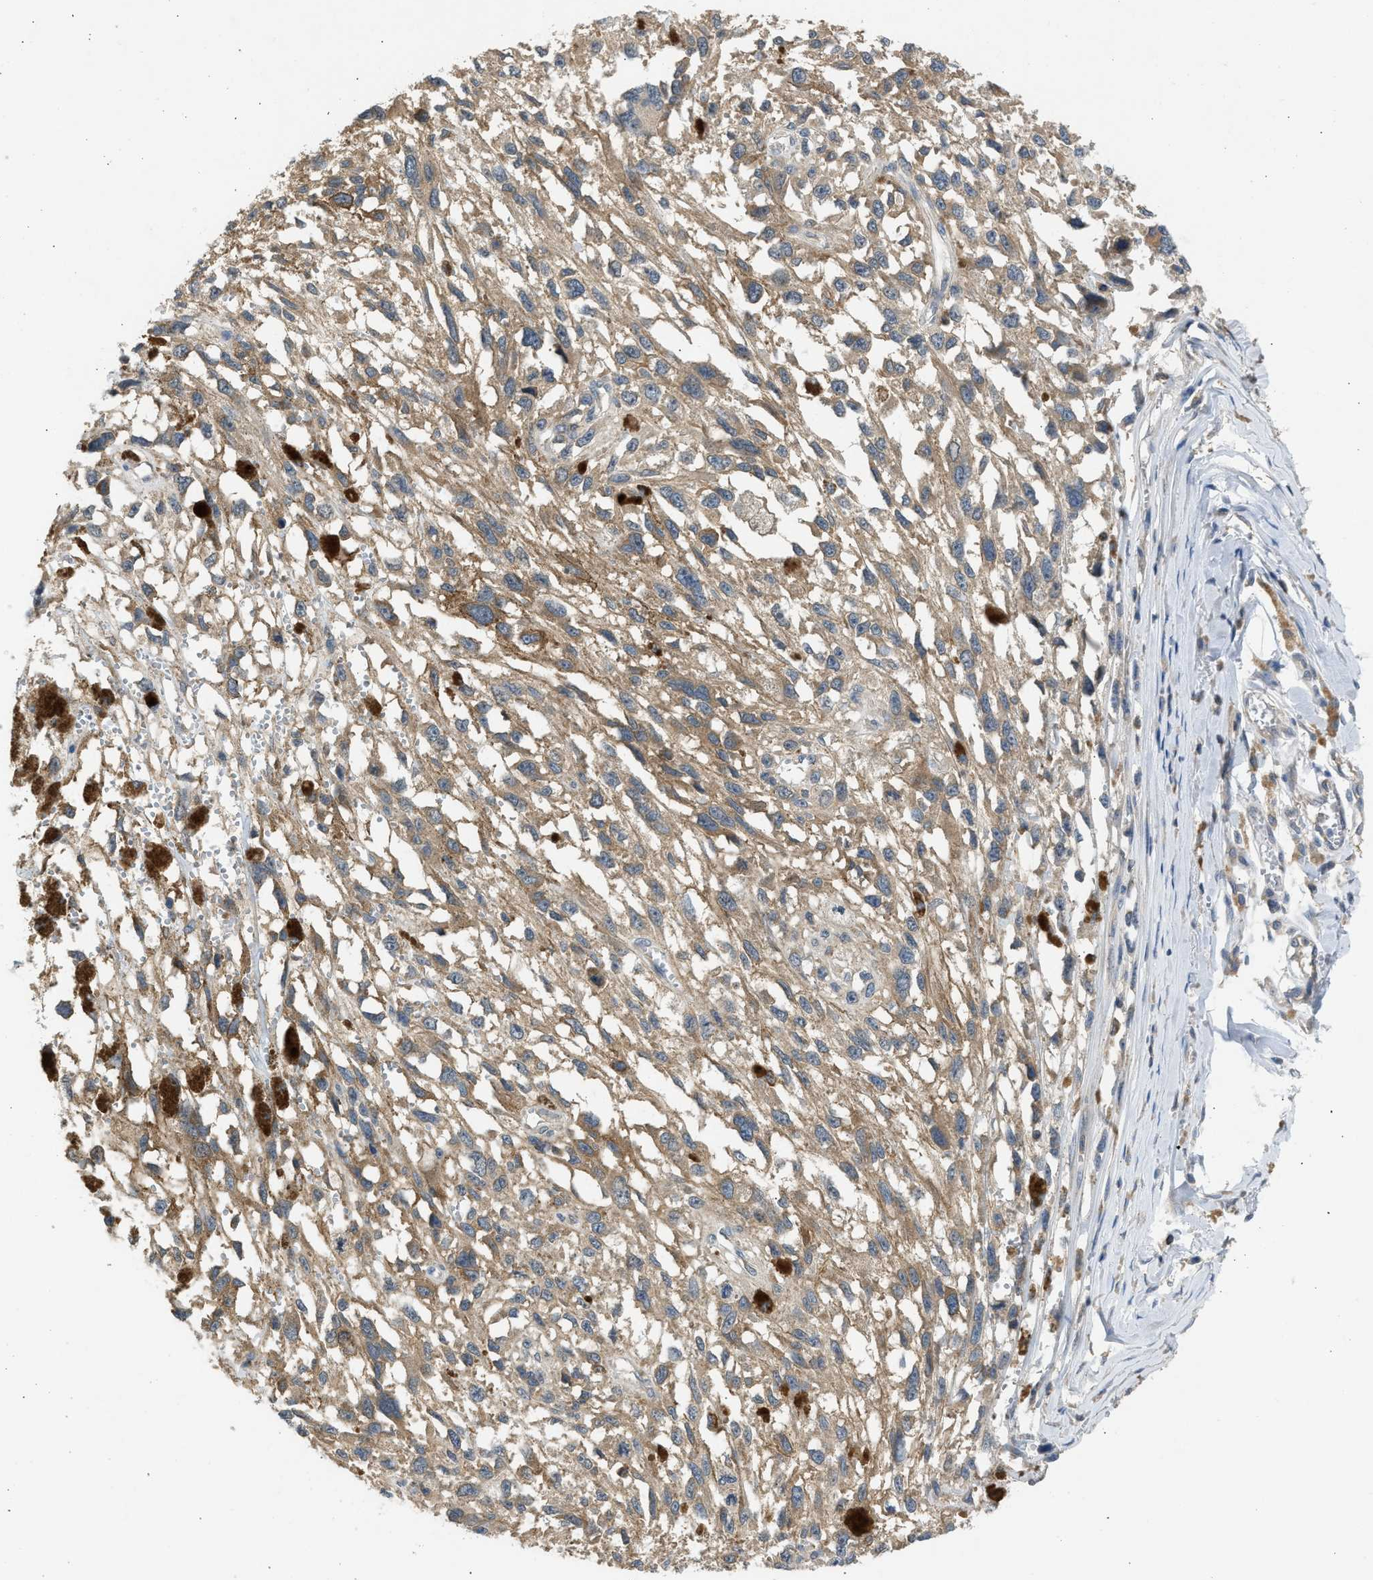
{"staining": {"intensity": "moderate", "quantity": ">75%", "location": "cytoplasmic/membranous"}, "tissue": "melanoma", "cell_type": "Tumor cells", "image_type": "cancer", "snomed": [{"axis": "morphology", "description": "Malignant melanoma, Metastatic site"}, {"axis": "topography", "description": "Lymph node"}], "caption": "Melanoma stained for a protein (brown) shows moderate cytoplasmic/membranous positive positivity in about >75% of tumor cells.", "gene": "CYP1A1", "patient": {"sex": "male", "age": 59}}